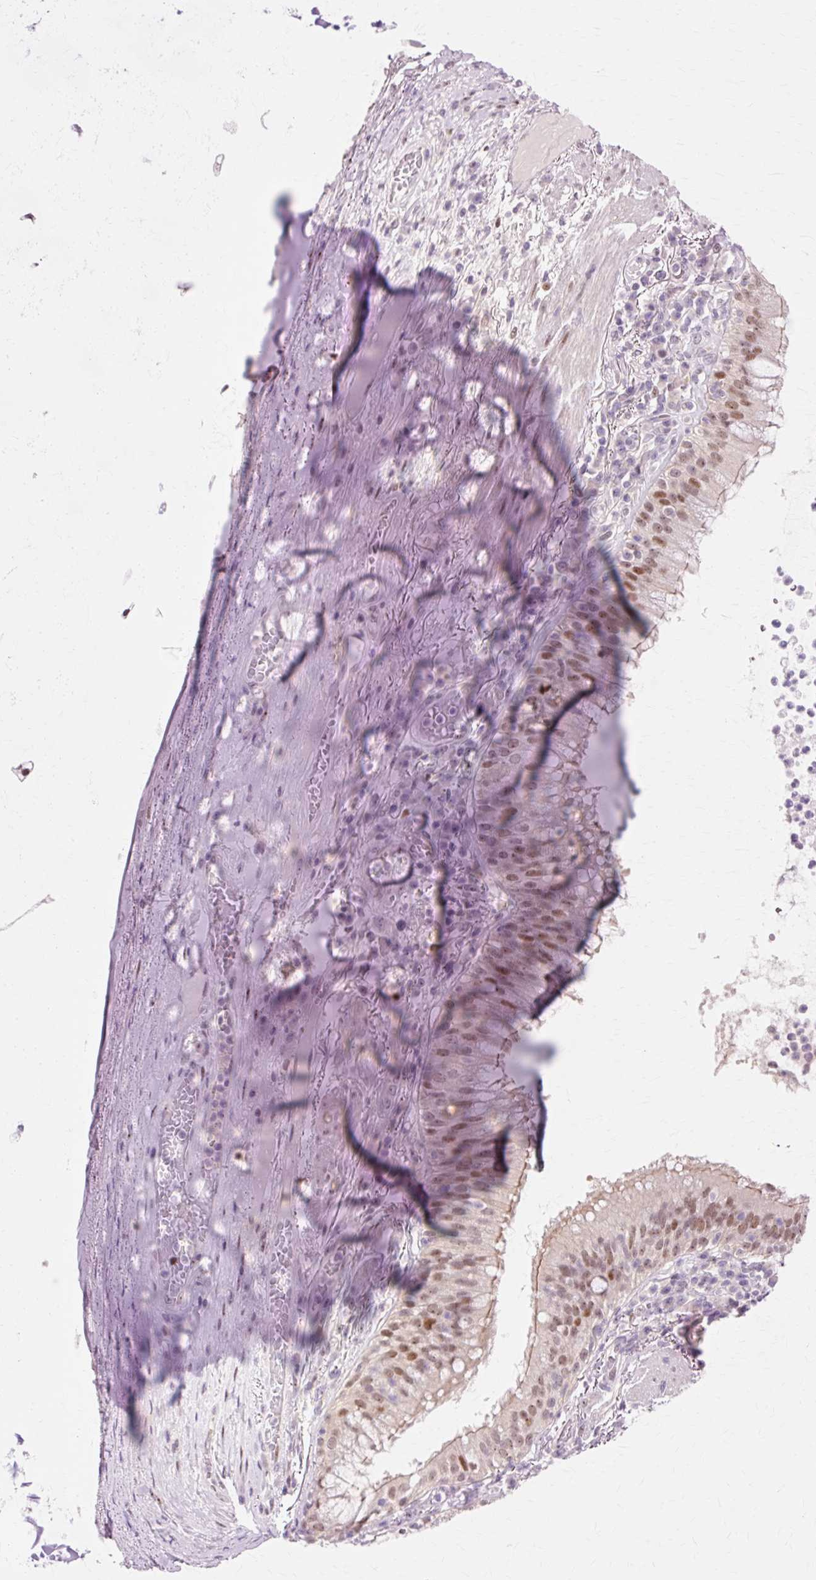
{"staining": {"intensity": "moderate", "quantity": ">75%", "location": "cytoplasmic/membranous,nuclear"}, "tissue": "bronchus", "cell_type": "Respiratory epithelial cells", "image_type": "normal", "snomed": [{"axis": "morphology", "description": "Normal tissue, NOS"}, {"axis": "topography", "description": "Cartilage tissue"}, {"axis": "topography", "description": "Bronchus"}], "caption": "This image exhibits unremarkable bronchus stained with IHC to label a protein in brown. The cytoplasmic/membranous,nuclear of respiratory epithelial cells show moderate positivity for the protein. Nuclei are counter-stained blue.", "gene": "MACROD2", "patient": {"sex": "male", "age": 56}}